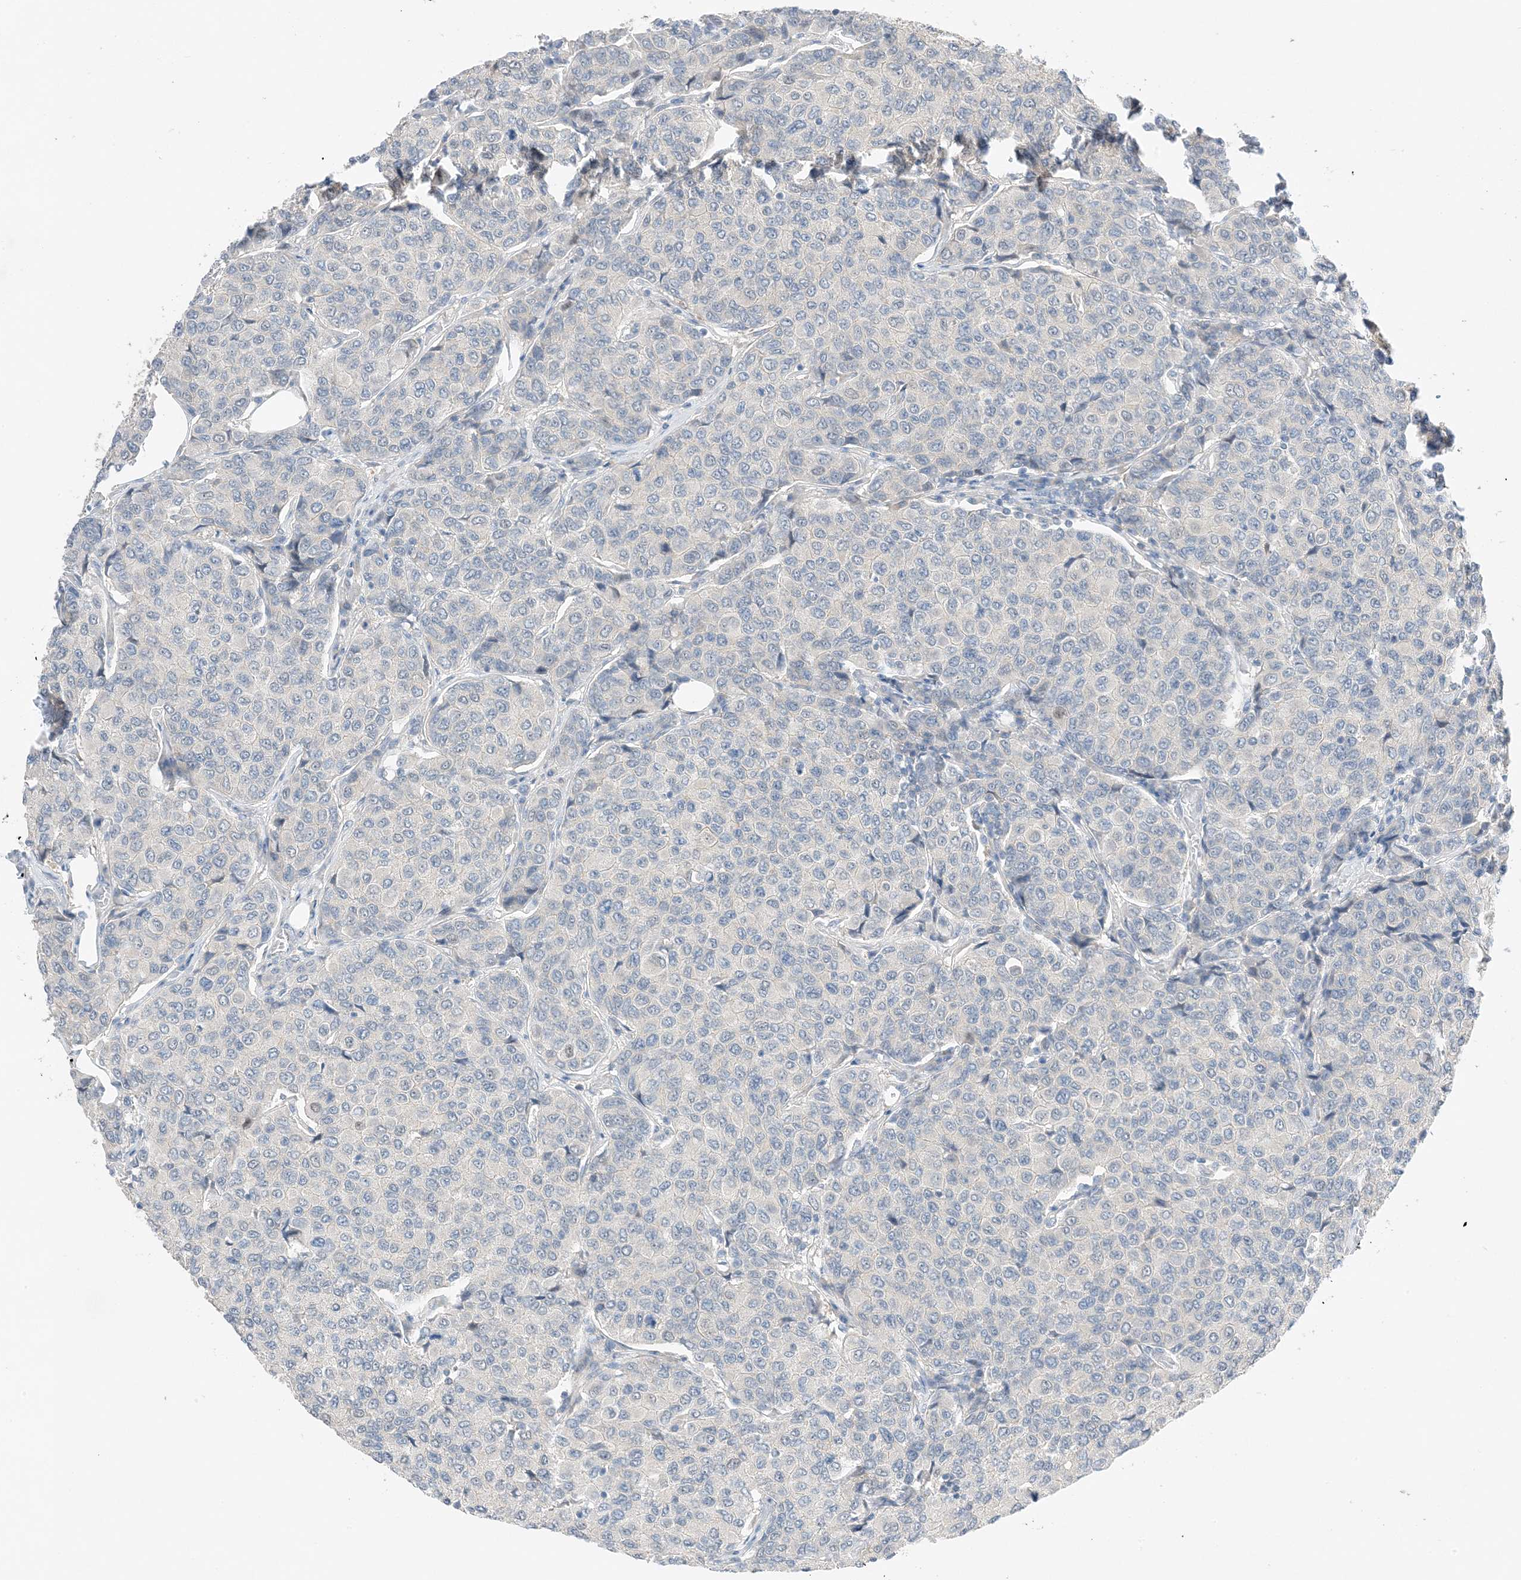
{"staining": {"intensity": "negative", "quantity": "none", "location": "none"}, "tissue": "breast cancer", "cell_type": "Tumor cells", "image_type": "cancer", "snomed": [{"axis": "morphology", "description": "Duct carcinoma"}, {"axis": "topography", "description": "Breast"}], "caption": "Immunohistochemistry histopathology image of breast cancer stained for a protein (brown), which demonstrates no positivity in tumor cells.", "gene": "KIFBP", "patient": {"sex": "female", "age": 55}}